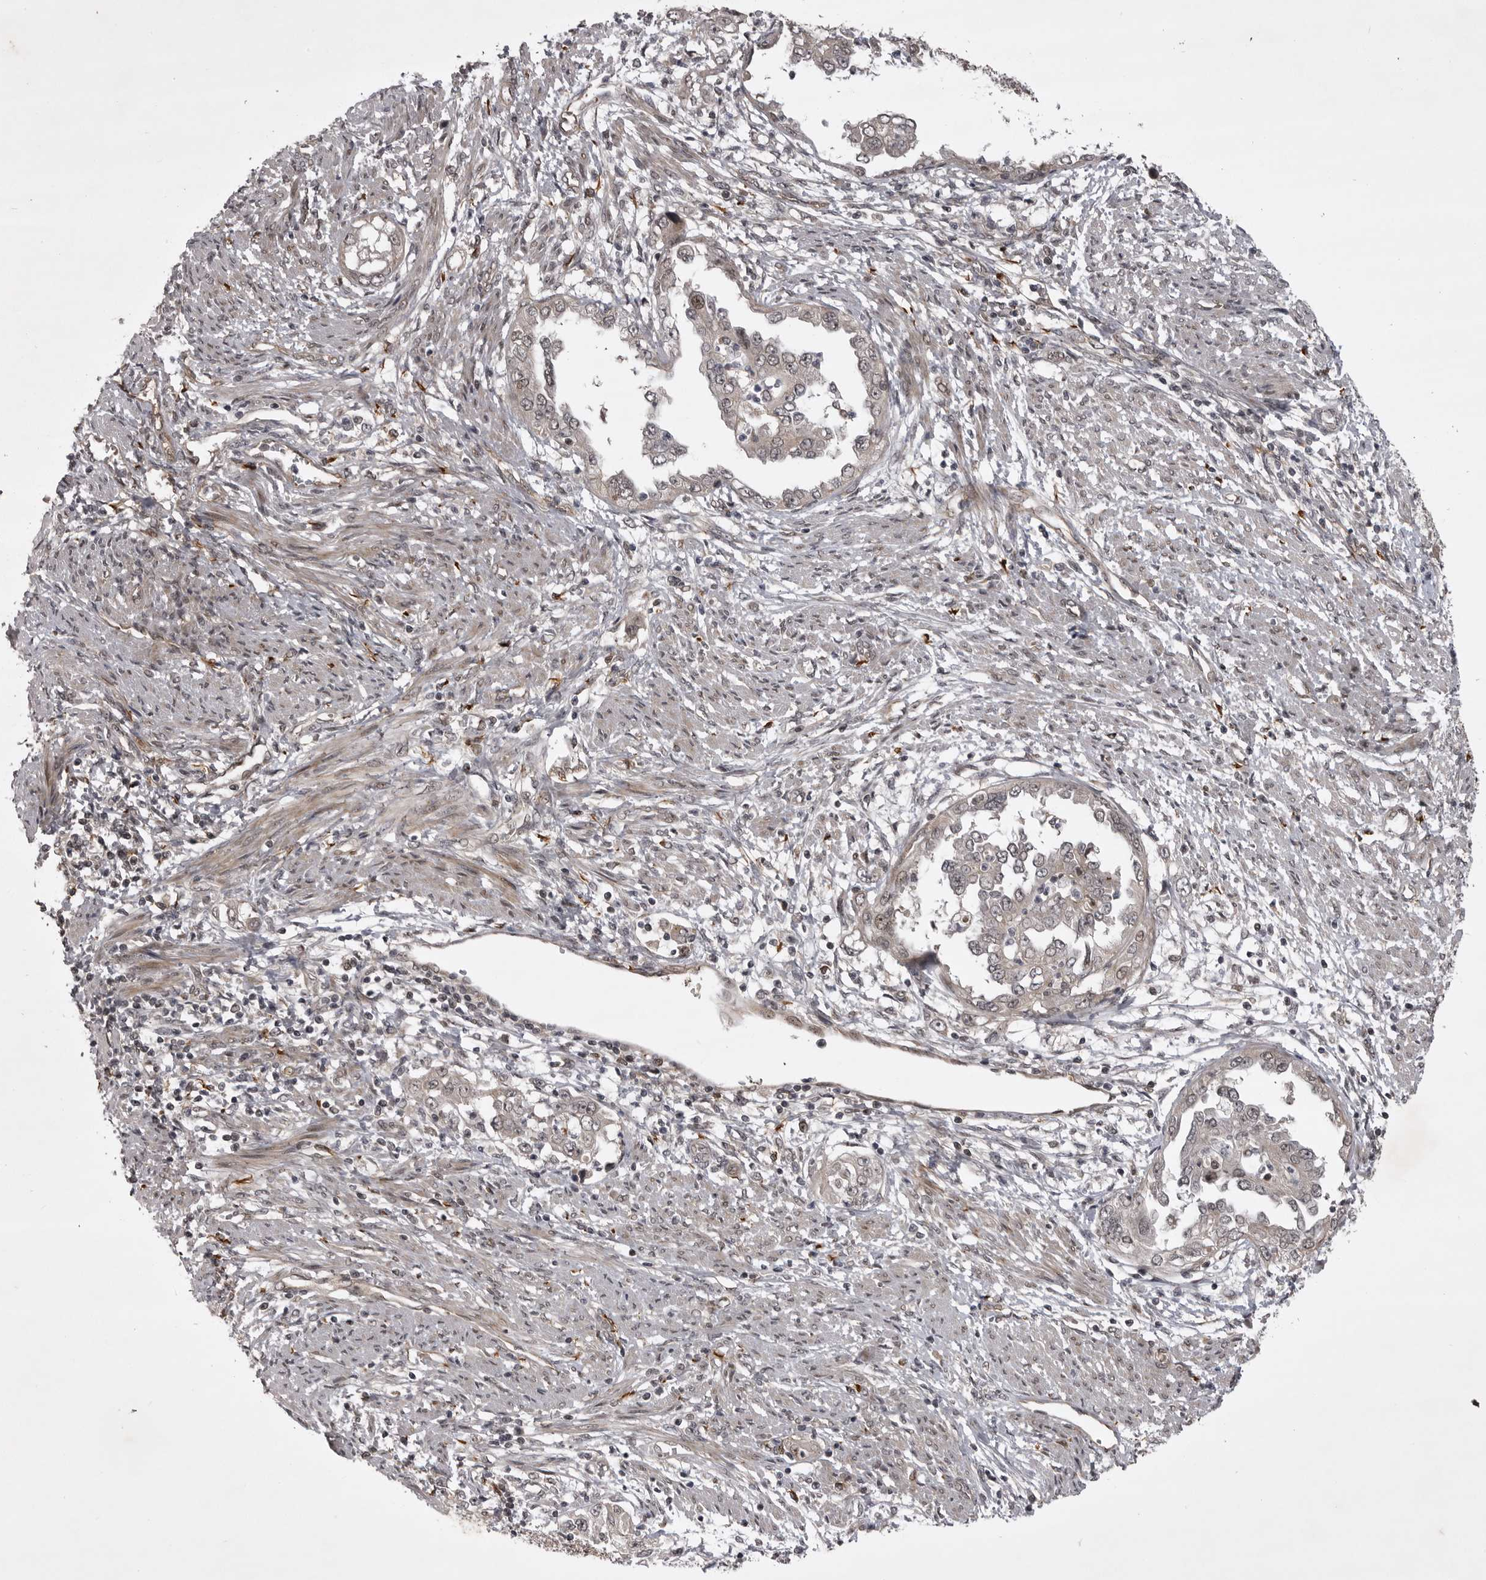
{"staining": {"intensity": "weak", "quantity": "25%-75%", "location": "cytoplasmic/membranous"}, "tissue": "endometrial cancer", "cell_type": "Tumor cells", "image_type": "cancer", "snomed": [{"axis": "morphology", "description": "Adenocarcinoma, NOS"}, {"axis": "topography", "description": "Endometrium"}], "caption": "About 25%-75% of tumor cells in human adenocarcinoma (endometrial) demonstrate weak cytoplasmic/membranous protein positivity as visualized by brown immunohistochemical staining.", "gene": "SNX16", "patient": {"sex": "female", "age": 85}}